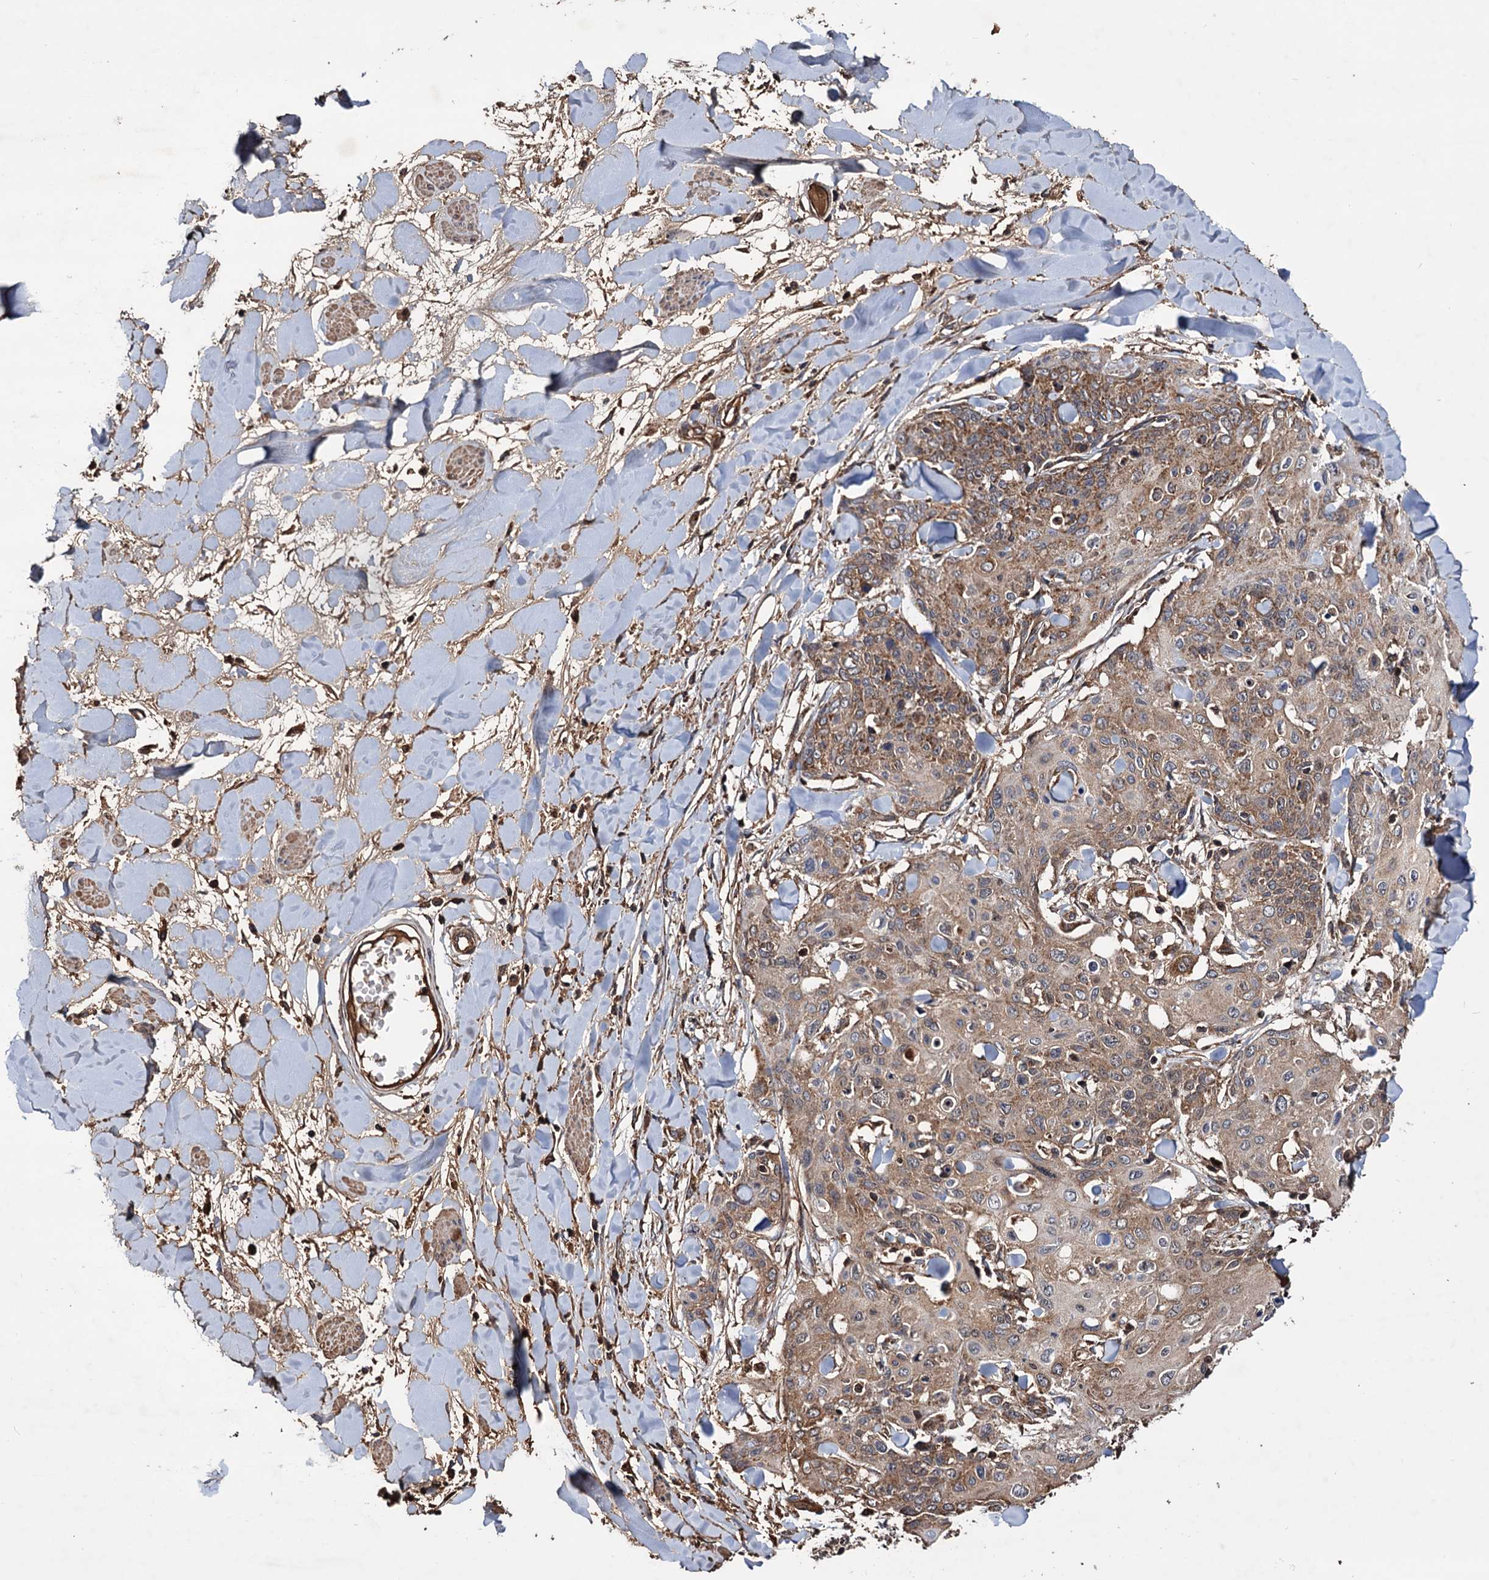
{"staining": {"intensity": "moderate", "quantity": ">75%", "location": "cytoplasmic/membranous"}, "tissue": "skin cancer", "cell_type": "Tumor cells", "image_type": "cancer", "snomed": [{"axis": "morphology", "description": "Squamous cell carcinoma, NOS"}, {"axis": "topography", "description": "Skin"}, {"axis": "topography", "description": "Vulva"}], "caption": "Human squamous cell carcinoma (skin) stained with a brown dye reveals moderate cytoplasmic/membranous positive positivity in approximately >75% of tumor cells.", "gene": "MRPL42", "patient": {"sex": "female", "age": 85}}